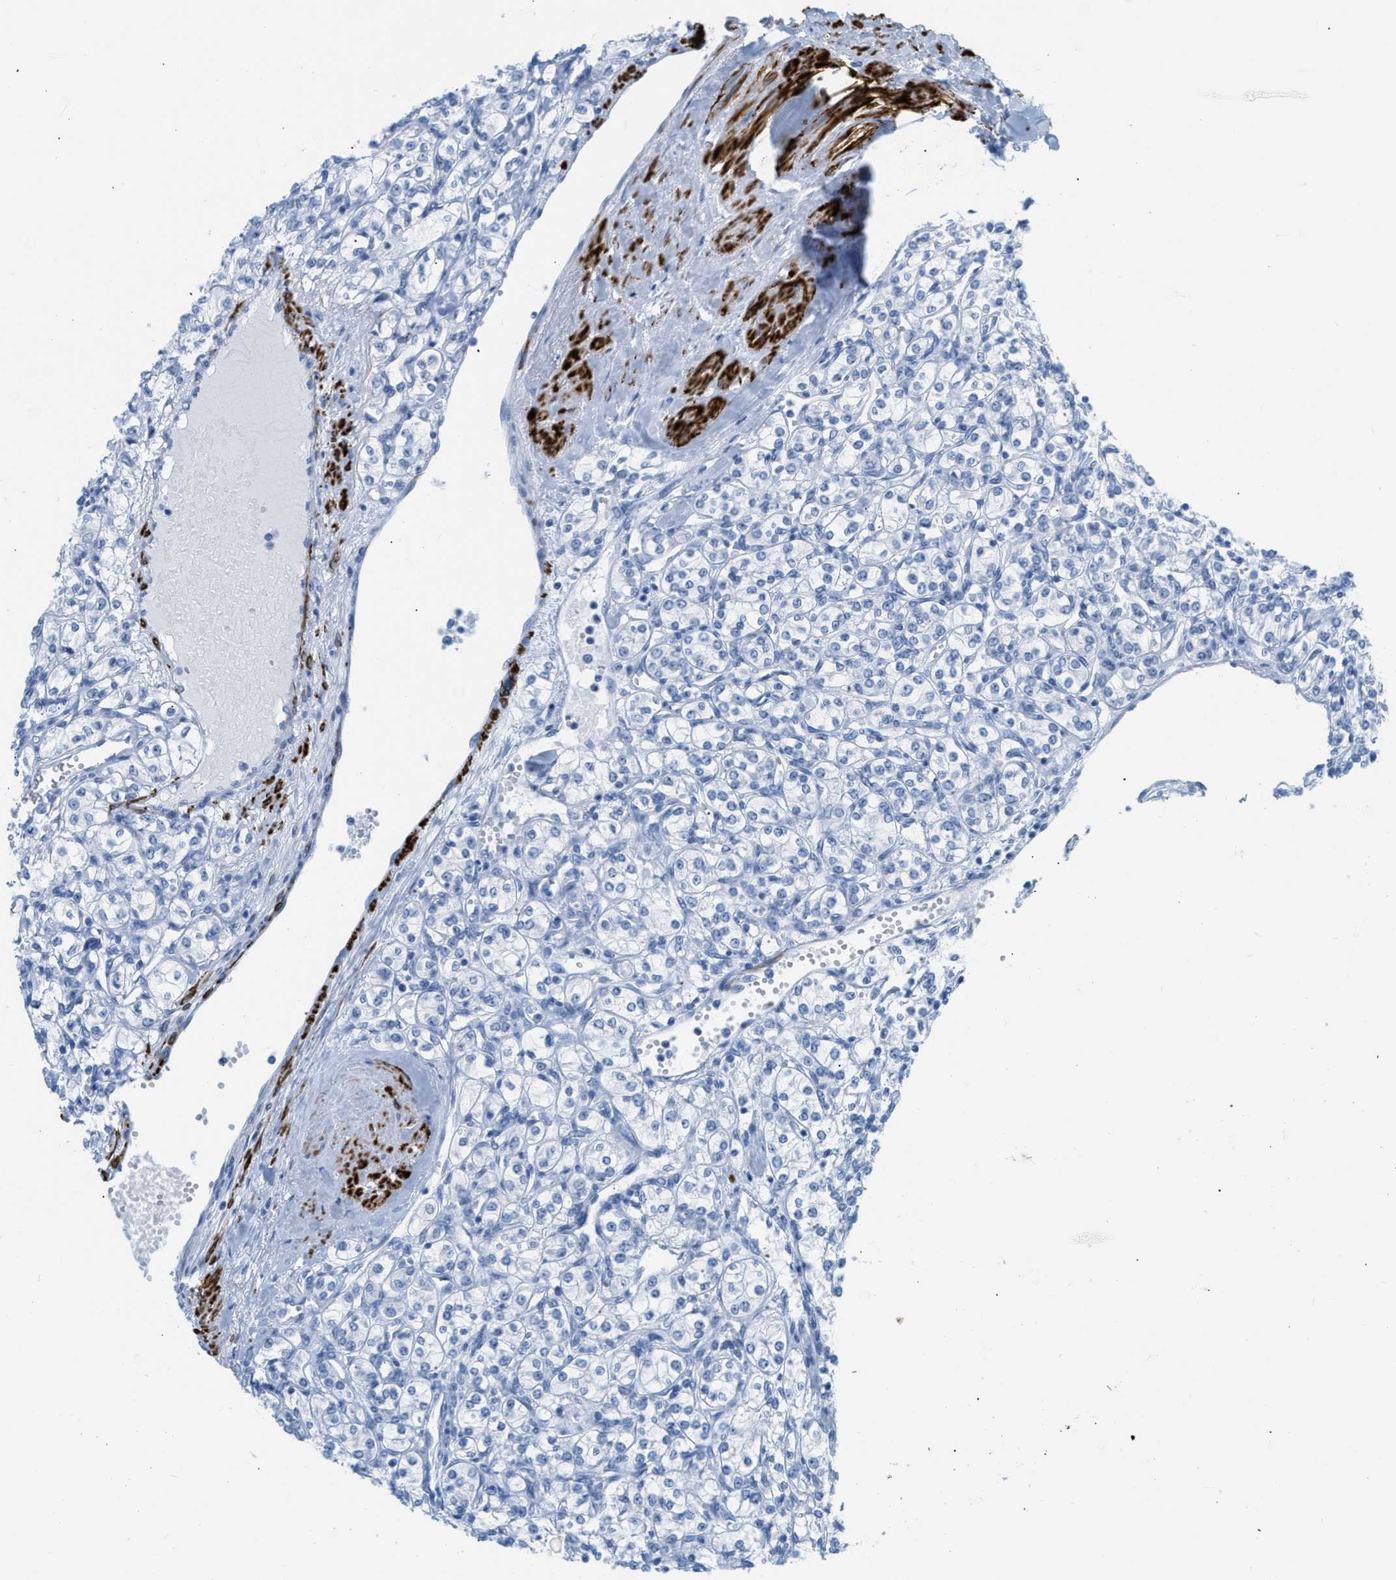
{"staining": {"intensity": "negative", "quantity": "none", "location": "none"}, "tissue": "renal cancer", "cell_type": "Tumor cells", "image_type": "cancer", "snomed": [{"axis": "morphology", "description": "Adenocarcinoma, NOS"}, {"axis": "topography", "description": "Kidney"}], "caption": "The IHC histopathology image has no significant positivity in tumor cells of adenocarcinoma (renal) tissue.", "gene": "DES", "patient": {"sex": "male", "age": 77}}